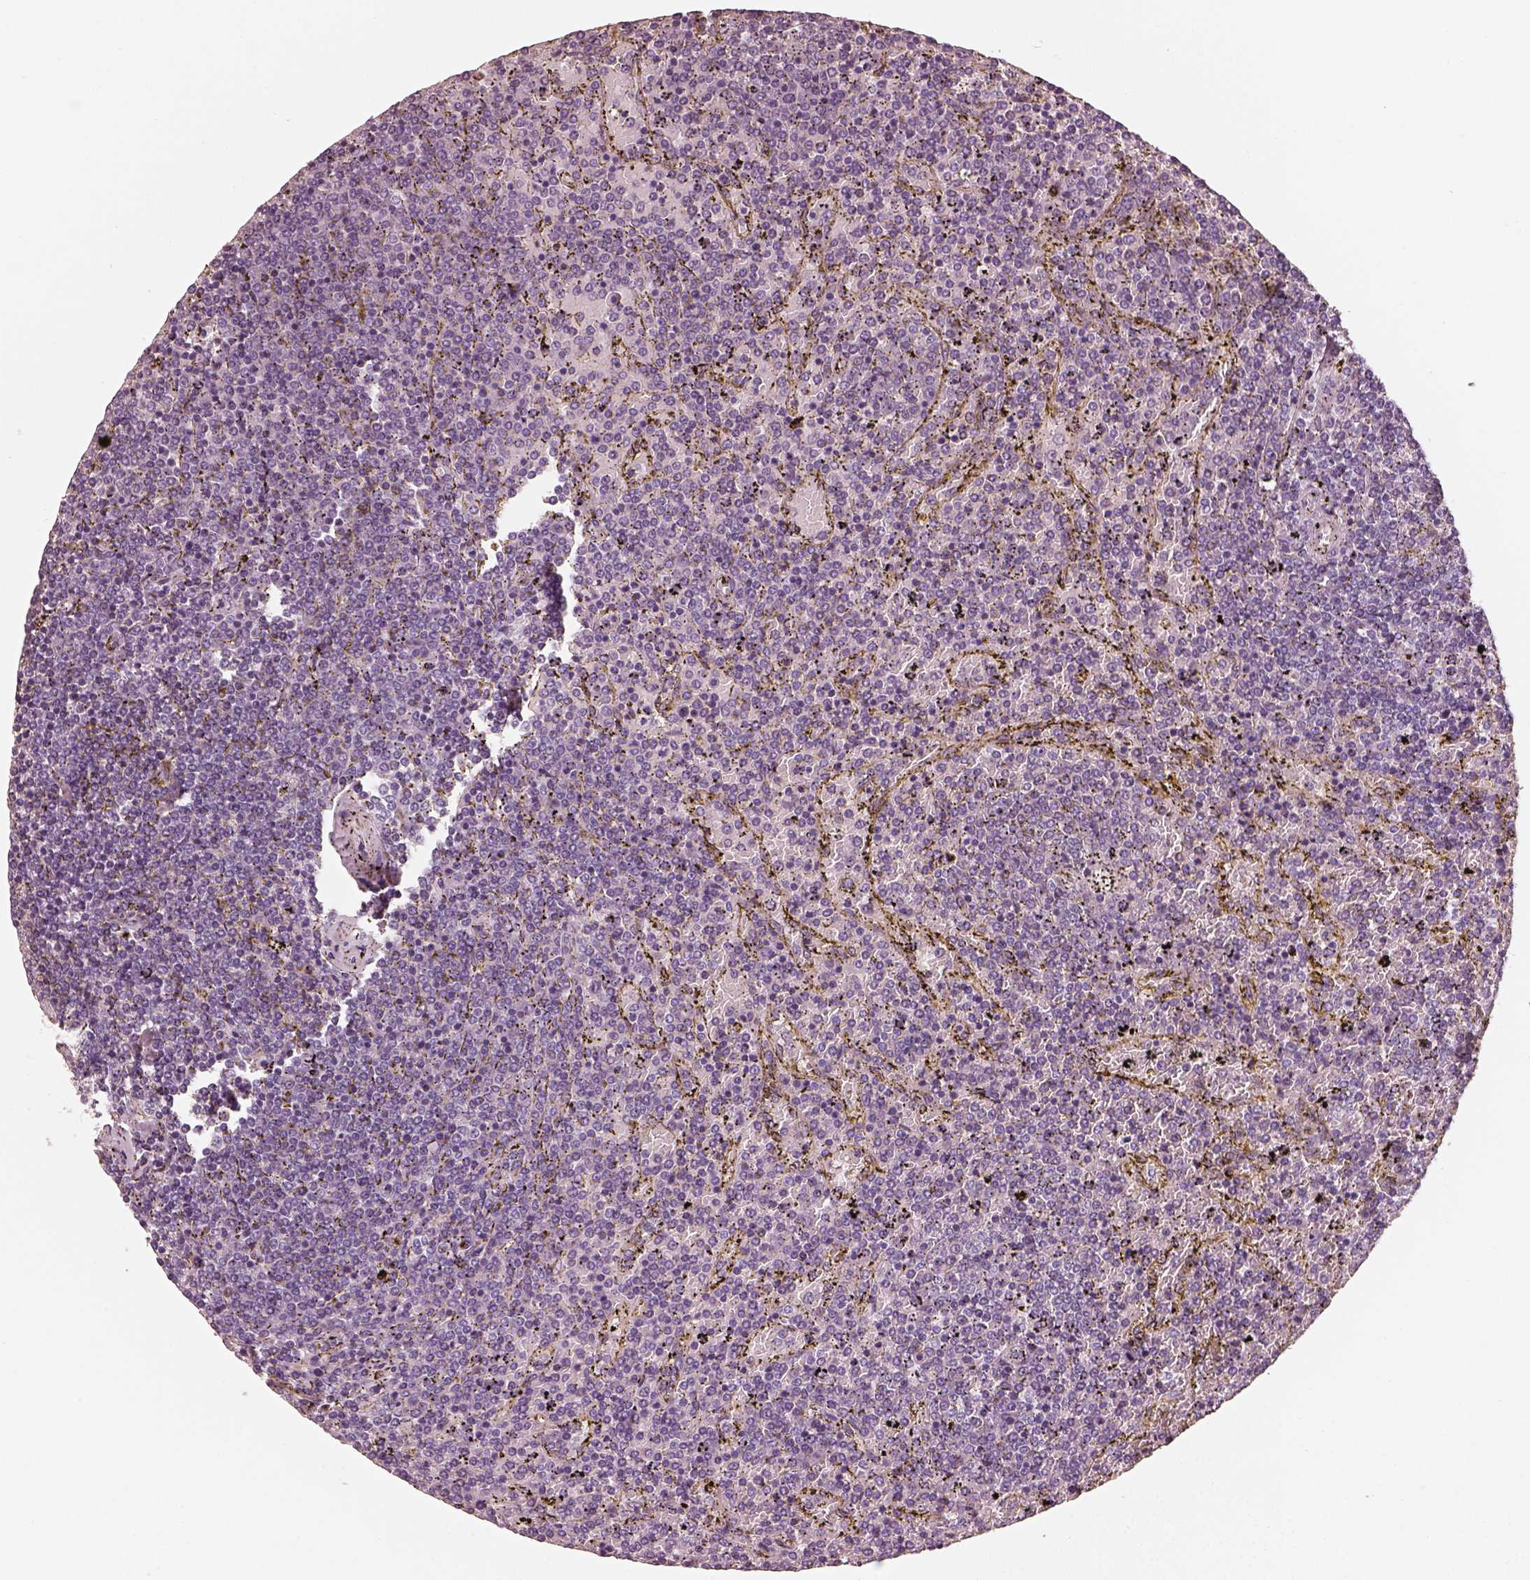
{"staining": {"intensity": "negative", "quantity": "none", "location": "none"}, "tissue": "lymphoma", "cell_type": "Tumor cells", "image_type": "cancer", "snomed": [{"axis": "morphology", "description": "Malignant lymphoma, non-Hodgkin's type, Low grade"}, {"axis": "topography", "description": "Spleen"}], "caption": "Tumor cells are negative for protein expression in human lymphoma.", "gene": "RS1", "patient": {"sex": "female", "age": 77}}